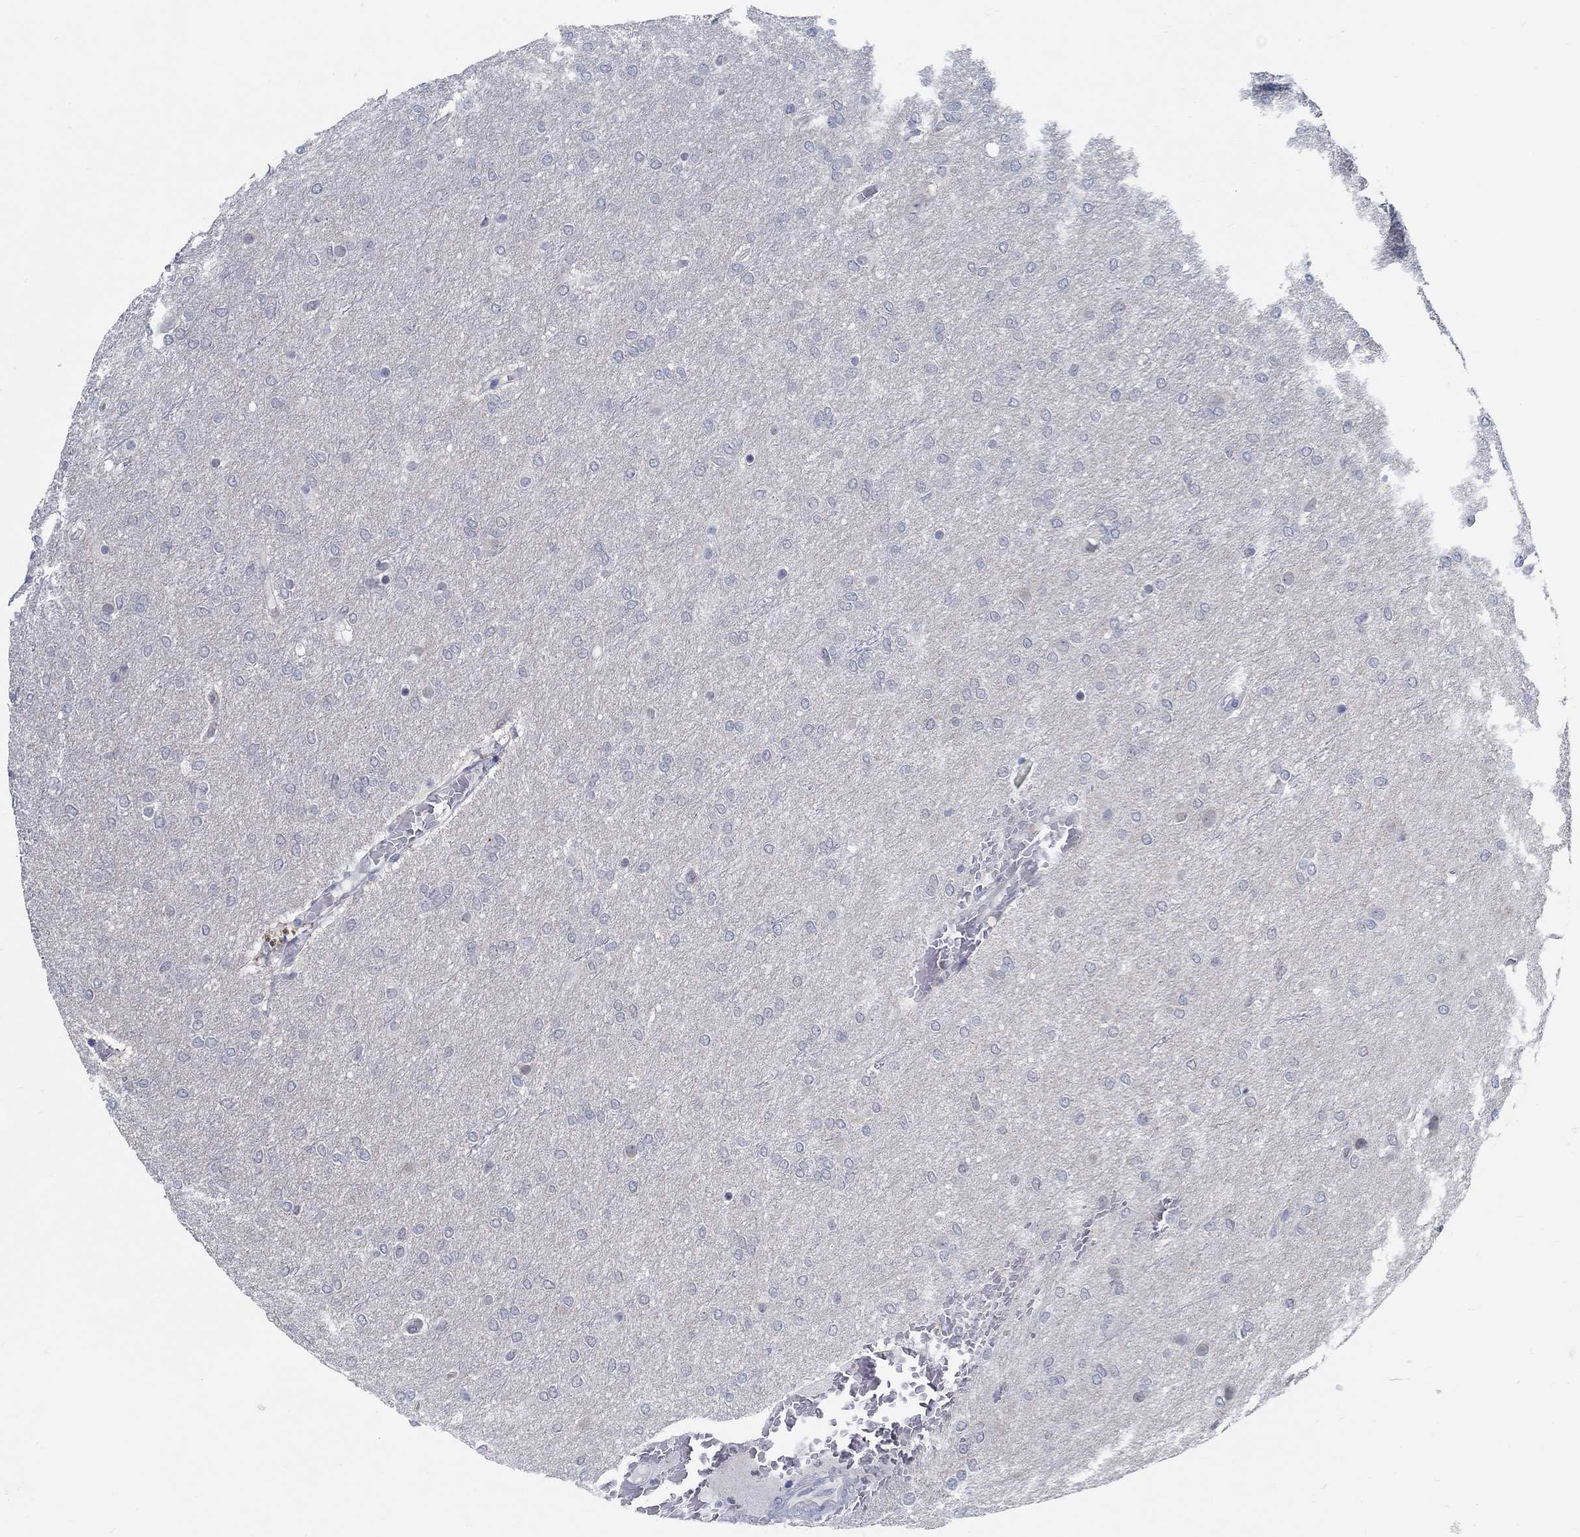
{"staining": {"intensity": "negative", "quantity": "none", "location": "none"}, "tissue": "glioma", "cell_type": "Tumor cells", "image_type": "cancer", "snomed": [{"axis": "morphology", "description": "Glioma, malignant, High grade"}, {"axis": "topography", "description": "Brain"}], "caption": "Immunohistochemistry histopathology image of neoplastic tissue: glioma stained with DAB shows no significant protein staining in tumor cells. The staining was performed using DAB to visualize the protein expression in brown, while the nuclei were stained in blue with hematoxylin (Magnification: 20x).", "gene": "PCDH11X", "patient": {"sex": "female", "age": 61}}